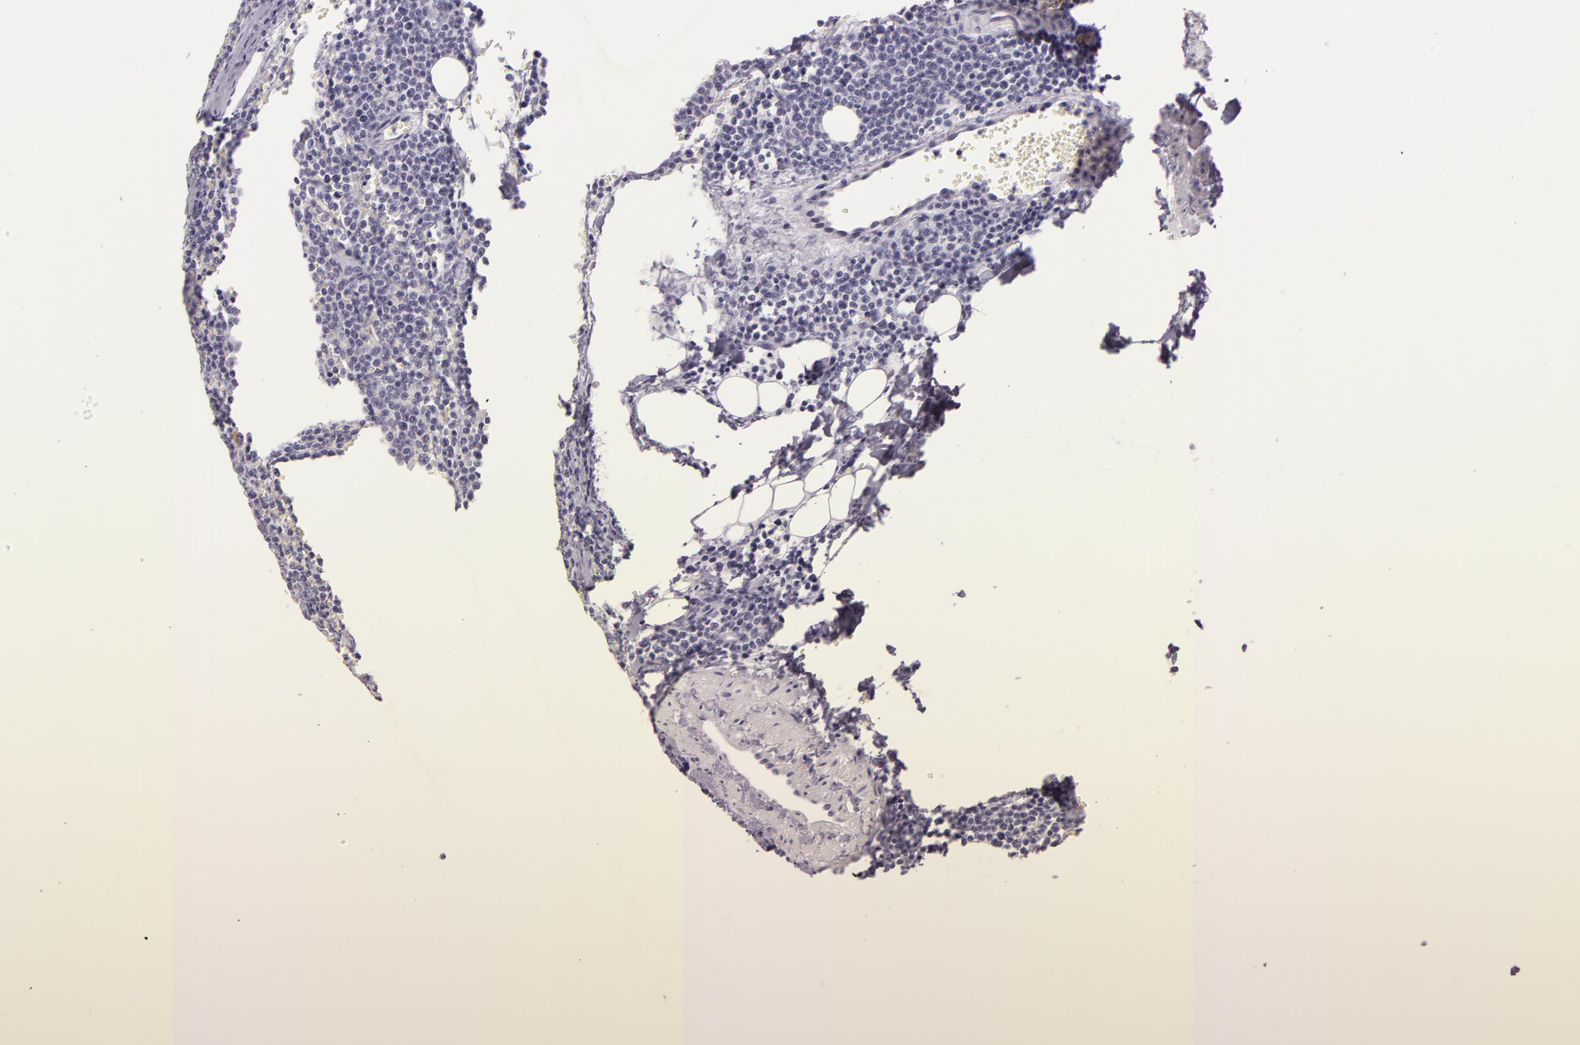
{"staining": {"intensity": "negative", "quantity": "none", "location": "none"}, "tissue": "lymphoma", "cell_type": "Tumor cells", "image_type": "cancer", "snomed": [{"axis": "morphology", "description": "Malignant lymphoma, non-Hodgkin's type, Low grade"}, {"axis": "topography", "description": "Lymph node"}], "caption": "Protein analysis of lymphoma shows no significant positivity in tumor cells. The staining was performed using DAB (3,3'-diaminobenzidine) to visualize the protein expression in brown, while the nuclei were stained in blue with hematoxylin (Magnification: 20x).", "gene": "DLG4", "patient": {"sex": "male", "age": 50}}